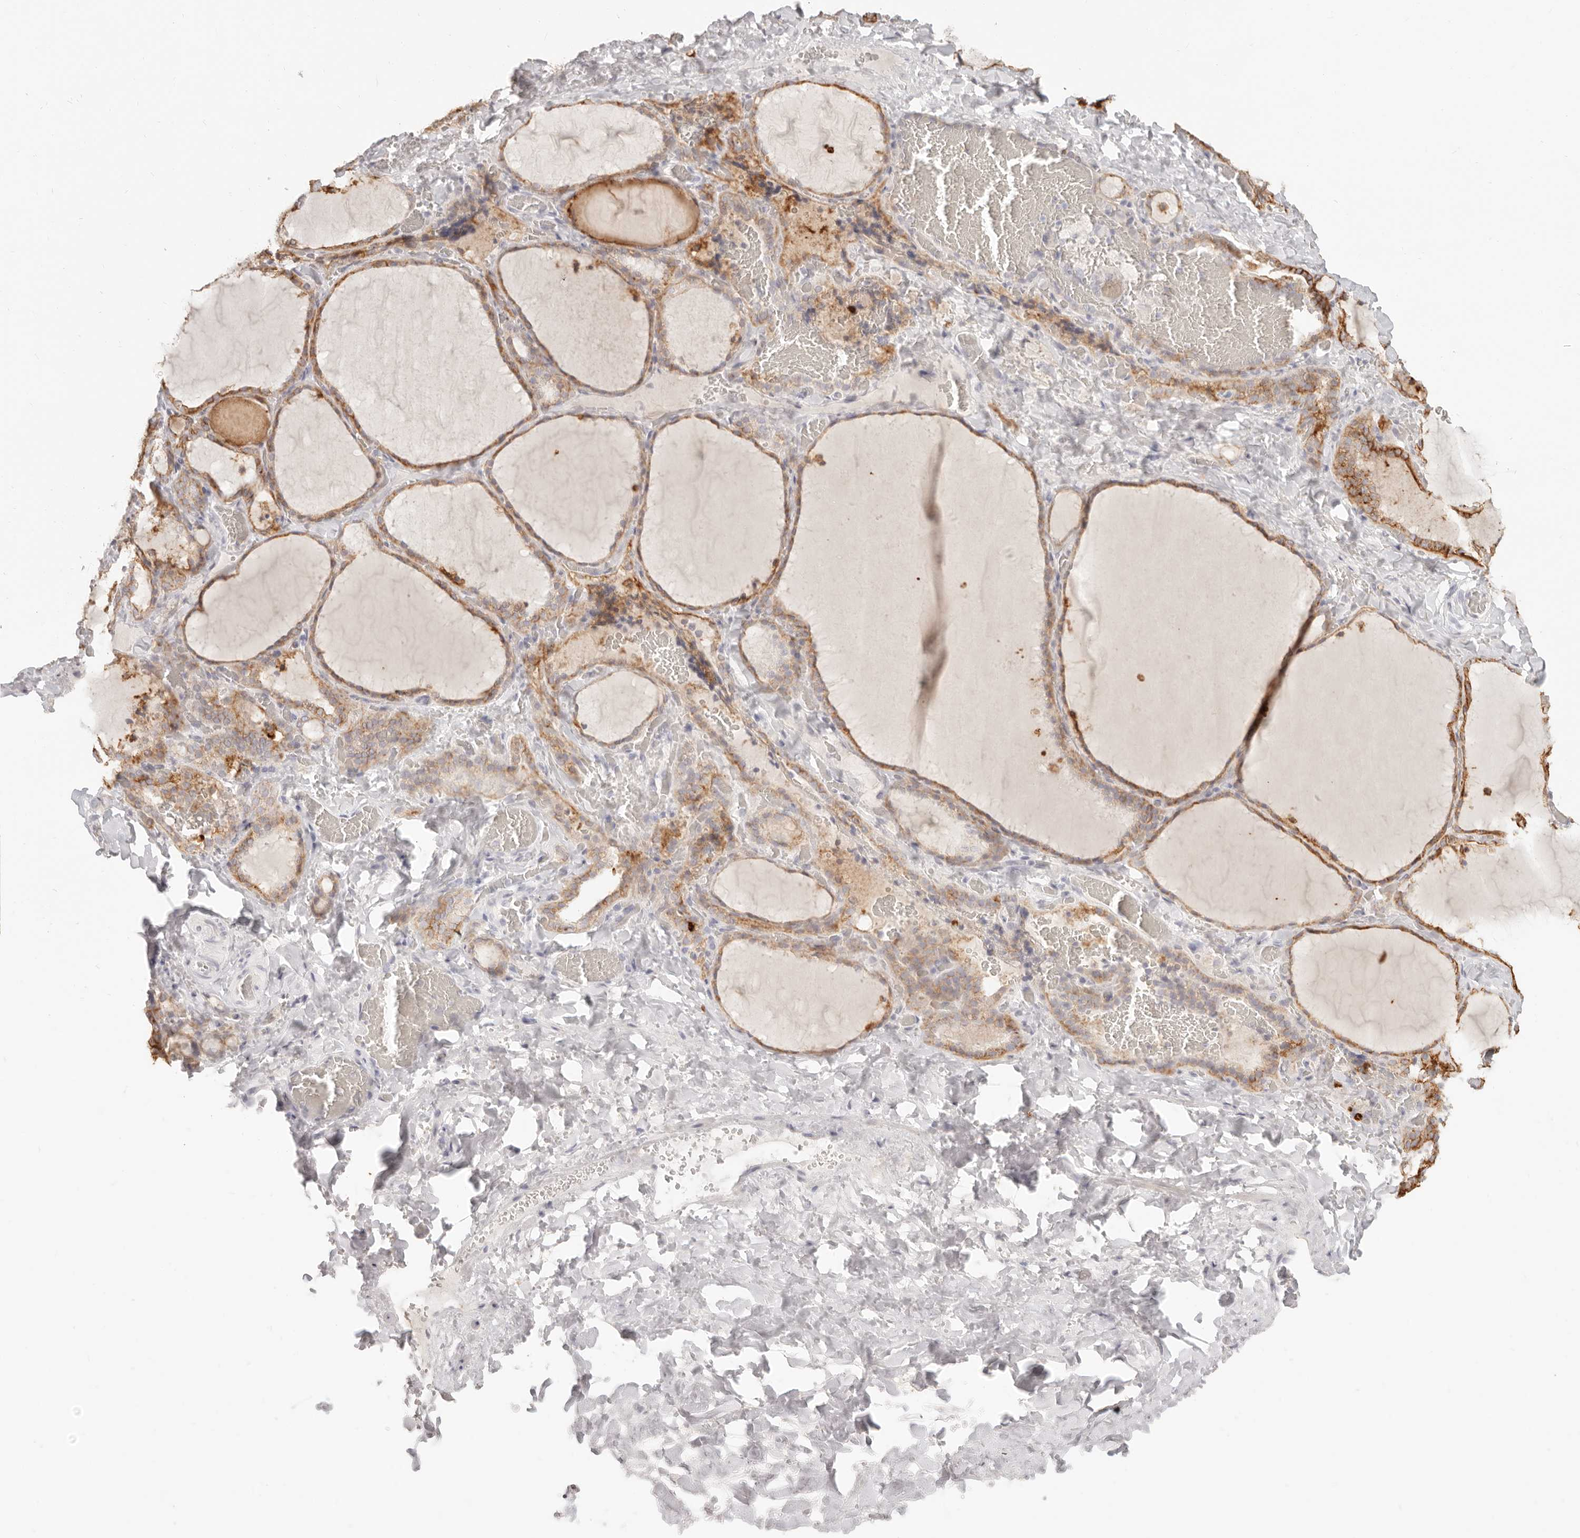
{"staining": {"intensity": "moderate", "quantity": ">75%", "location": "cytoplasmic/membranous"}, "tissue": "thyroid gland", "cell_type": "Glandular cells", "image_type": "normal", "snomed": [{"axis": "morphology", "description": "Normal tissue, NOS"}, {"axis": "topography", "description": "Thyroid gland"}], "caption": "A high-resolution micrograph shows immunohistochemistry staining of normal thyroid gland, which exhibits moderate cytoplasmic/membranous expression in approximately >75% of glandular cells. The protein of interest is shown in brown color, while the nuclei are stained blue.", "gene": "EPCAM", "patient": {"sex": "female", "age": 22}}